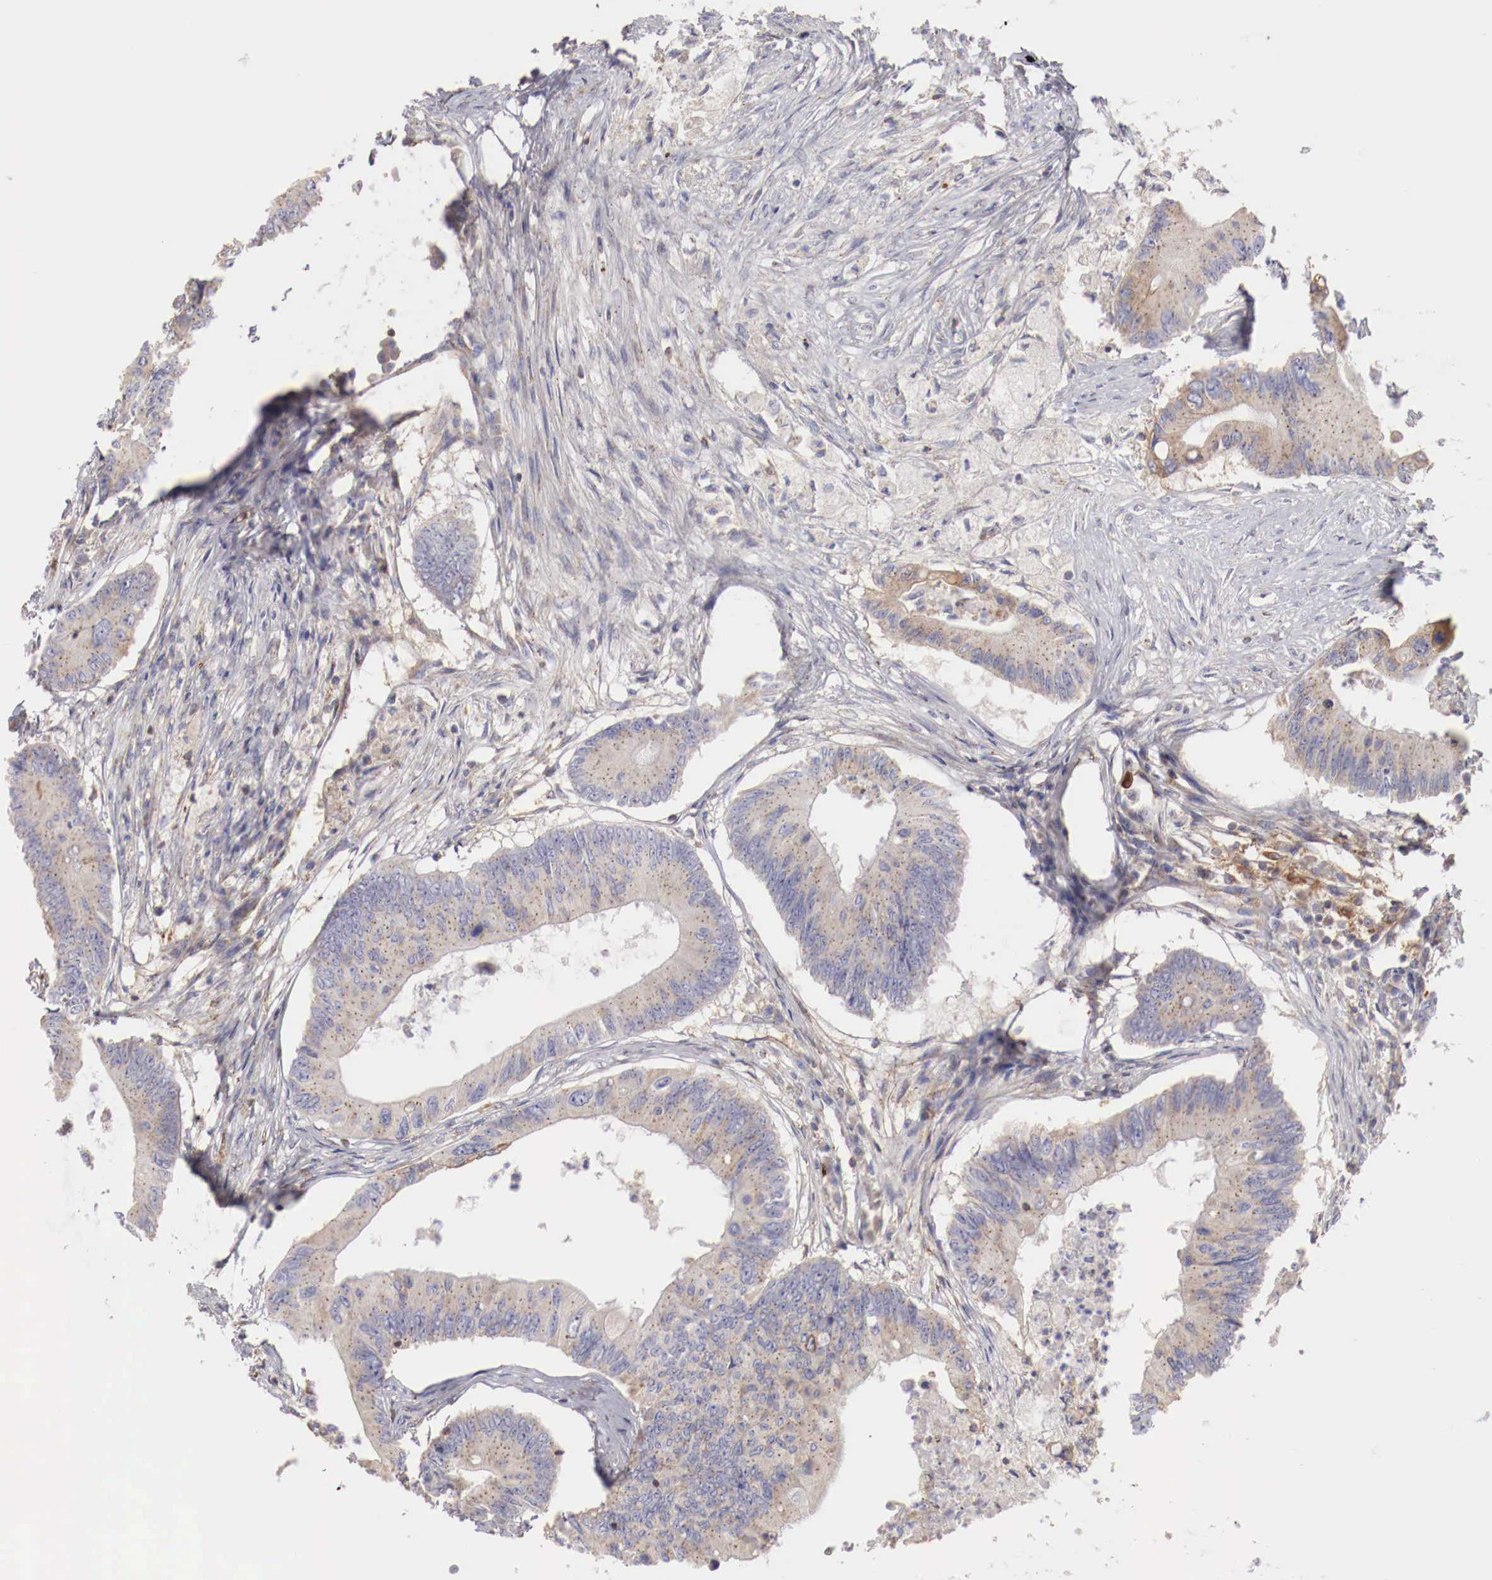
{"staining": {"intensity": "weak", "quantity": "25%-75%", "location": "cytoplasmic/membranous"}, "tissue": "colorectal cancer", "cell_type": "Tumor cells", "image_type": "cancer", "snomed": [{"axis": "morphology", "description": "Adenocarcinoma, NOS"}, {"axis": "topography", "description": "Colon"}], "caption": "This is an image of immunohistochemistry staining of adenocarcinoma (colorectal), which shows weak staining in the cytoplasmic/membranous of tumor cells.", "gene": "PITPNA", "patient": {"sex": "male", "age": 65}}